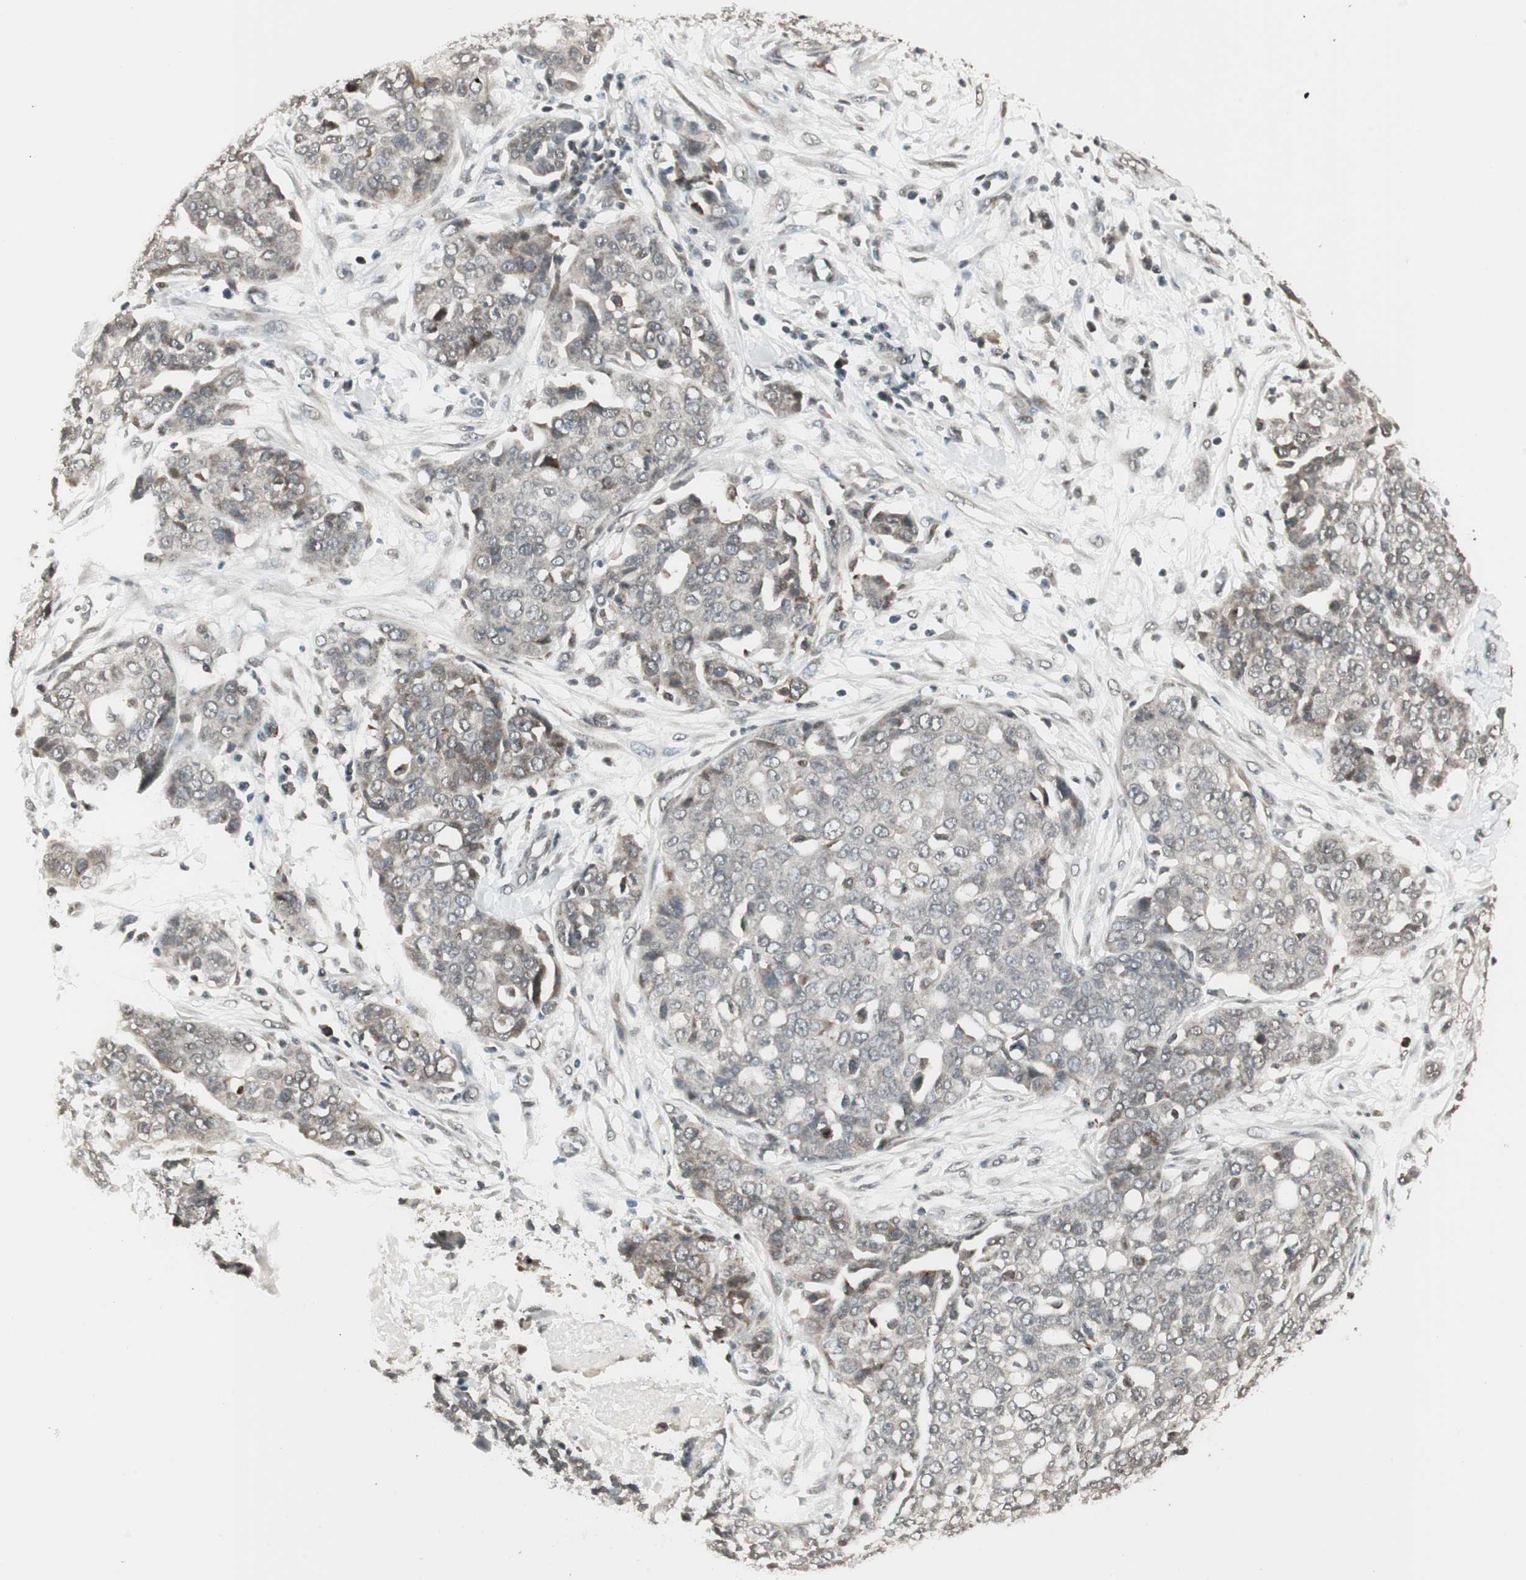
{"staining": {"intensity": "weak", "quantity": "<25%", "location": "cytoplasmic/membranous,nuclear"}, "tissue": "ovarian cancer", "cell_type": "Tumor cells", "image_type": "cancer", "snomed": [{"axis": "morphology", "description": "Cystadenocarcinoma, serous, NOS"}, {"axis": "topography", "description": "Soft tissue"}, {"axis": "topography", "description": "Ovary"}], "caption": "This histopathology image is of ovarian serous cystadenocarcinoma stained with immunohistochemistry to label a protein in brown with the nuclei are counter-stained blue. There is no positivity in tumor cells.", "gene": "CBLC", "patient": {"sex": "female", "age": 57}}